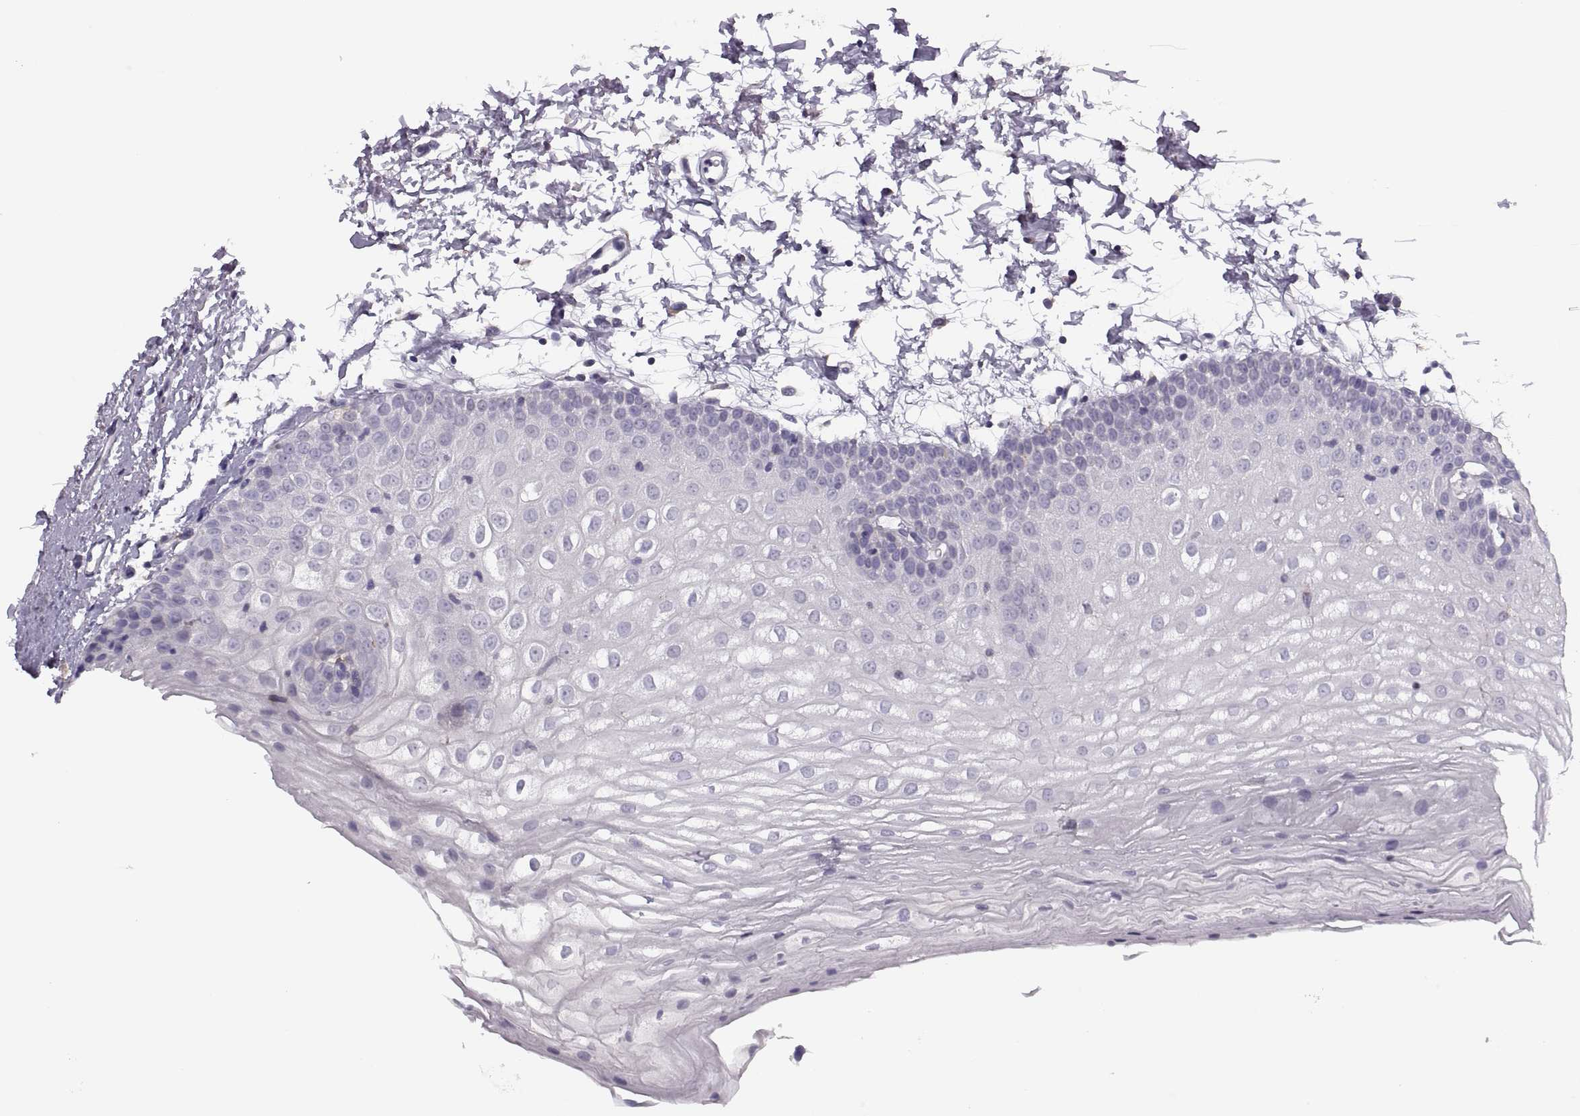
{"staining": {"intensity": "negative", "quantity": "none", "location": "none"}, "tissue": "oral mucosa", "cell_type": "Squamous epithelial cells", "image_type": "normal", "snomed": [{"axis": "morphology", "description": "Normal tissue, NOS"}, {"axis": "topography", "description": "Oral tissue"}], "caption": "Immunohistochemical staining of benign human oral mucosa exhibits no significant staining in squamous epithelial cells. Nuclei are stained in blue.", "gene": "LETM2", "patient": {"sex": "male", "age": 72}}